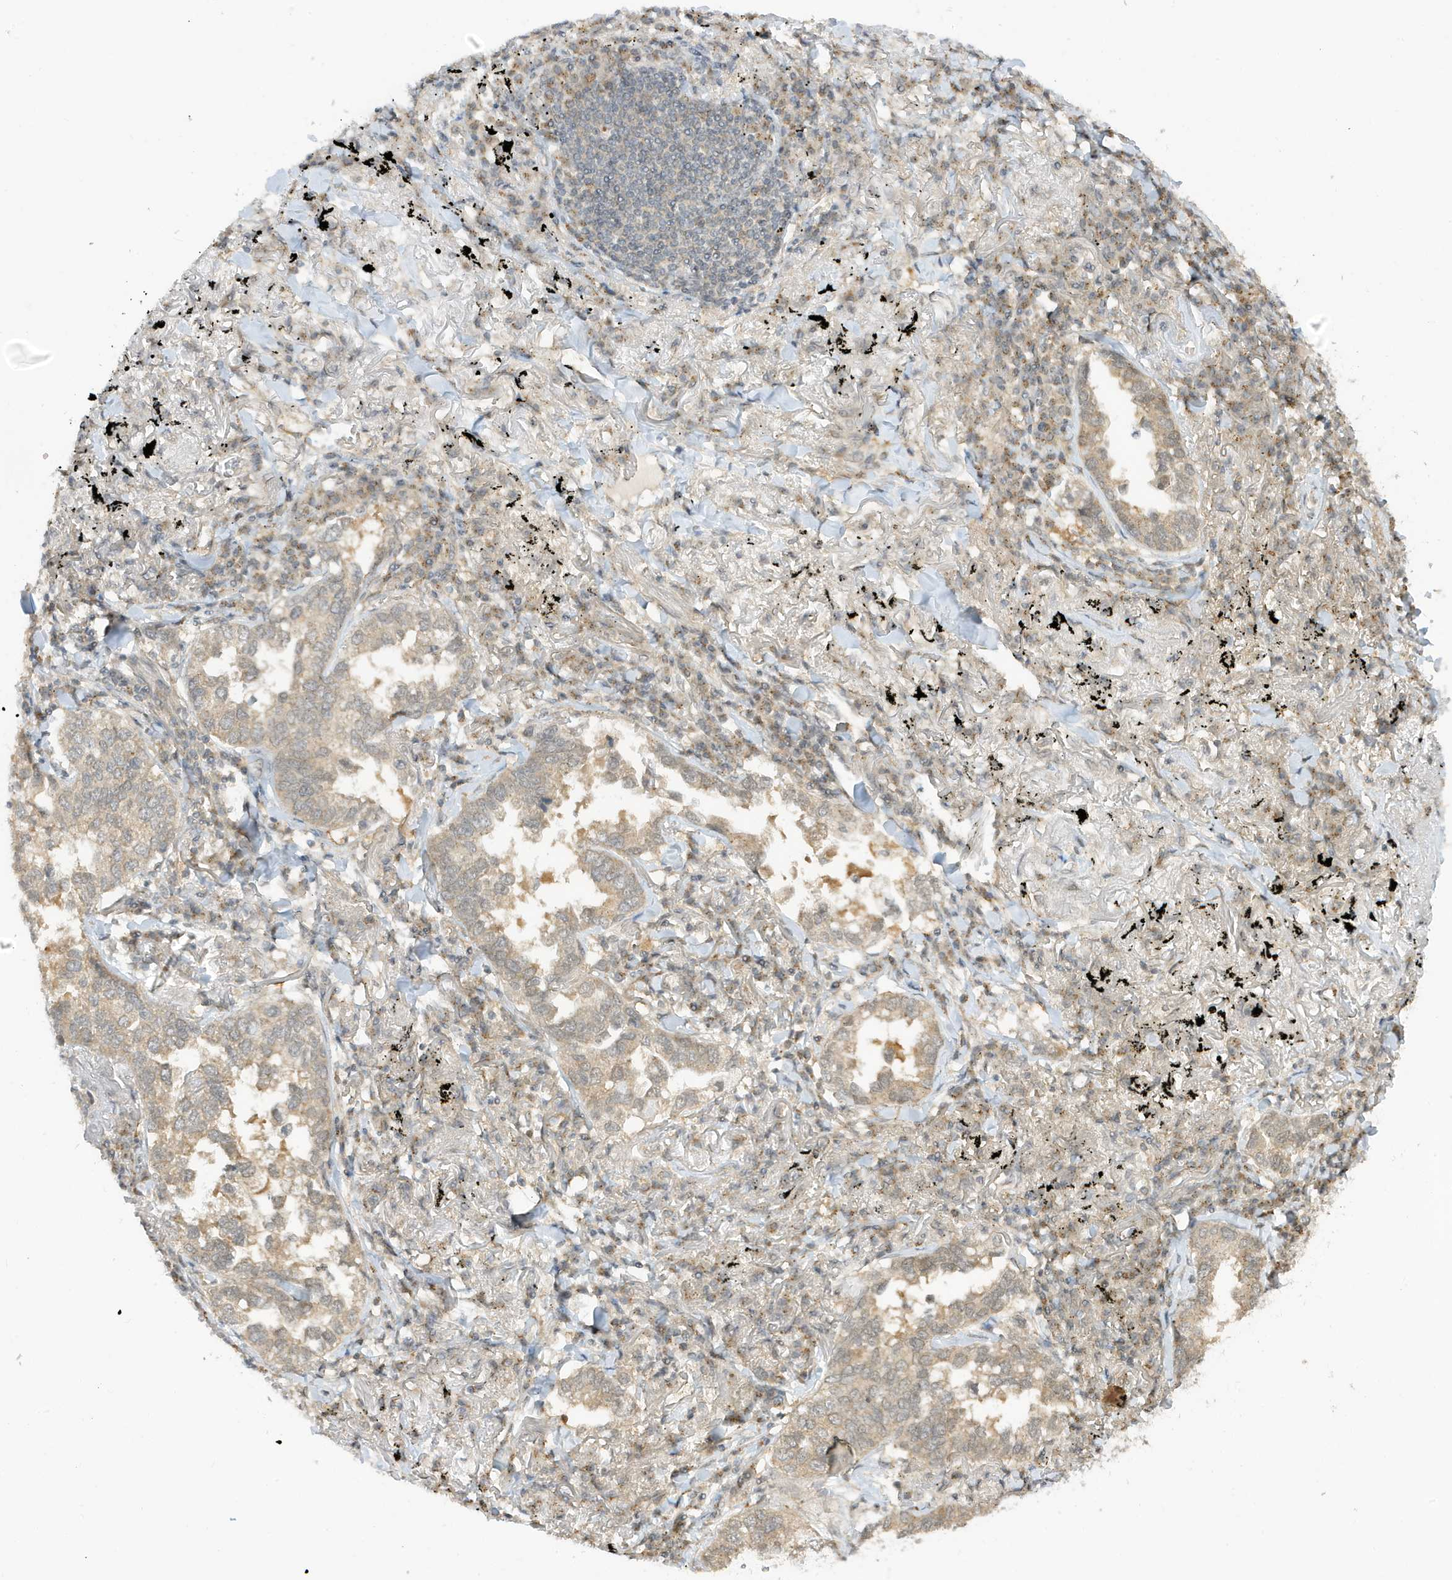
{"staining": {"intensity": "weak", "quantity": ">75%", "location": "cytoplasmic/membranous"}, "tissue": "lung cancer", "cell_type": "Tumor cells", "image_type": "cancer", "snomed": [{"axis": "morphology", "description": "Adenocarcinoma, NOS"}, {"axis": "topography", "description": "Lung"}], "caption": "The micrograph shows immunohistochemical staining of lung cancer. There is weak cytoplasmic/membranous staining is seen in approximately >75% of tumor cells.", "gene": "TAB3", "patient": {"sex": "male", "age": 65}}